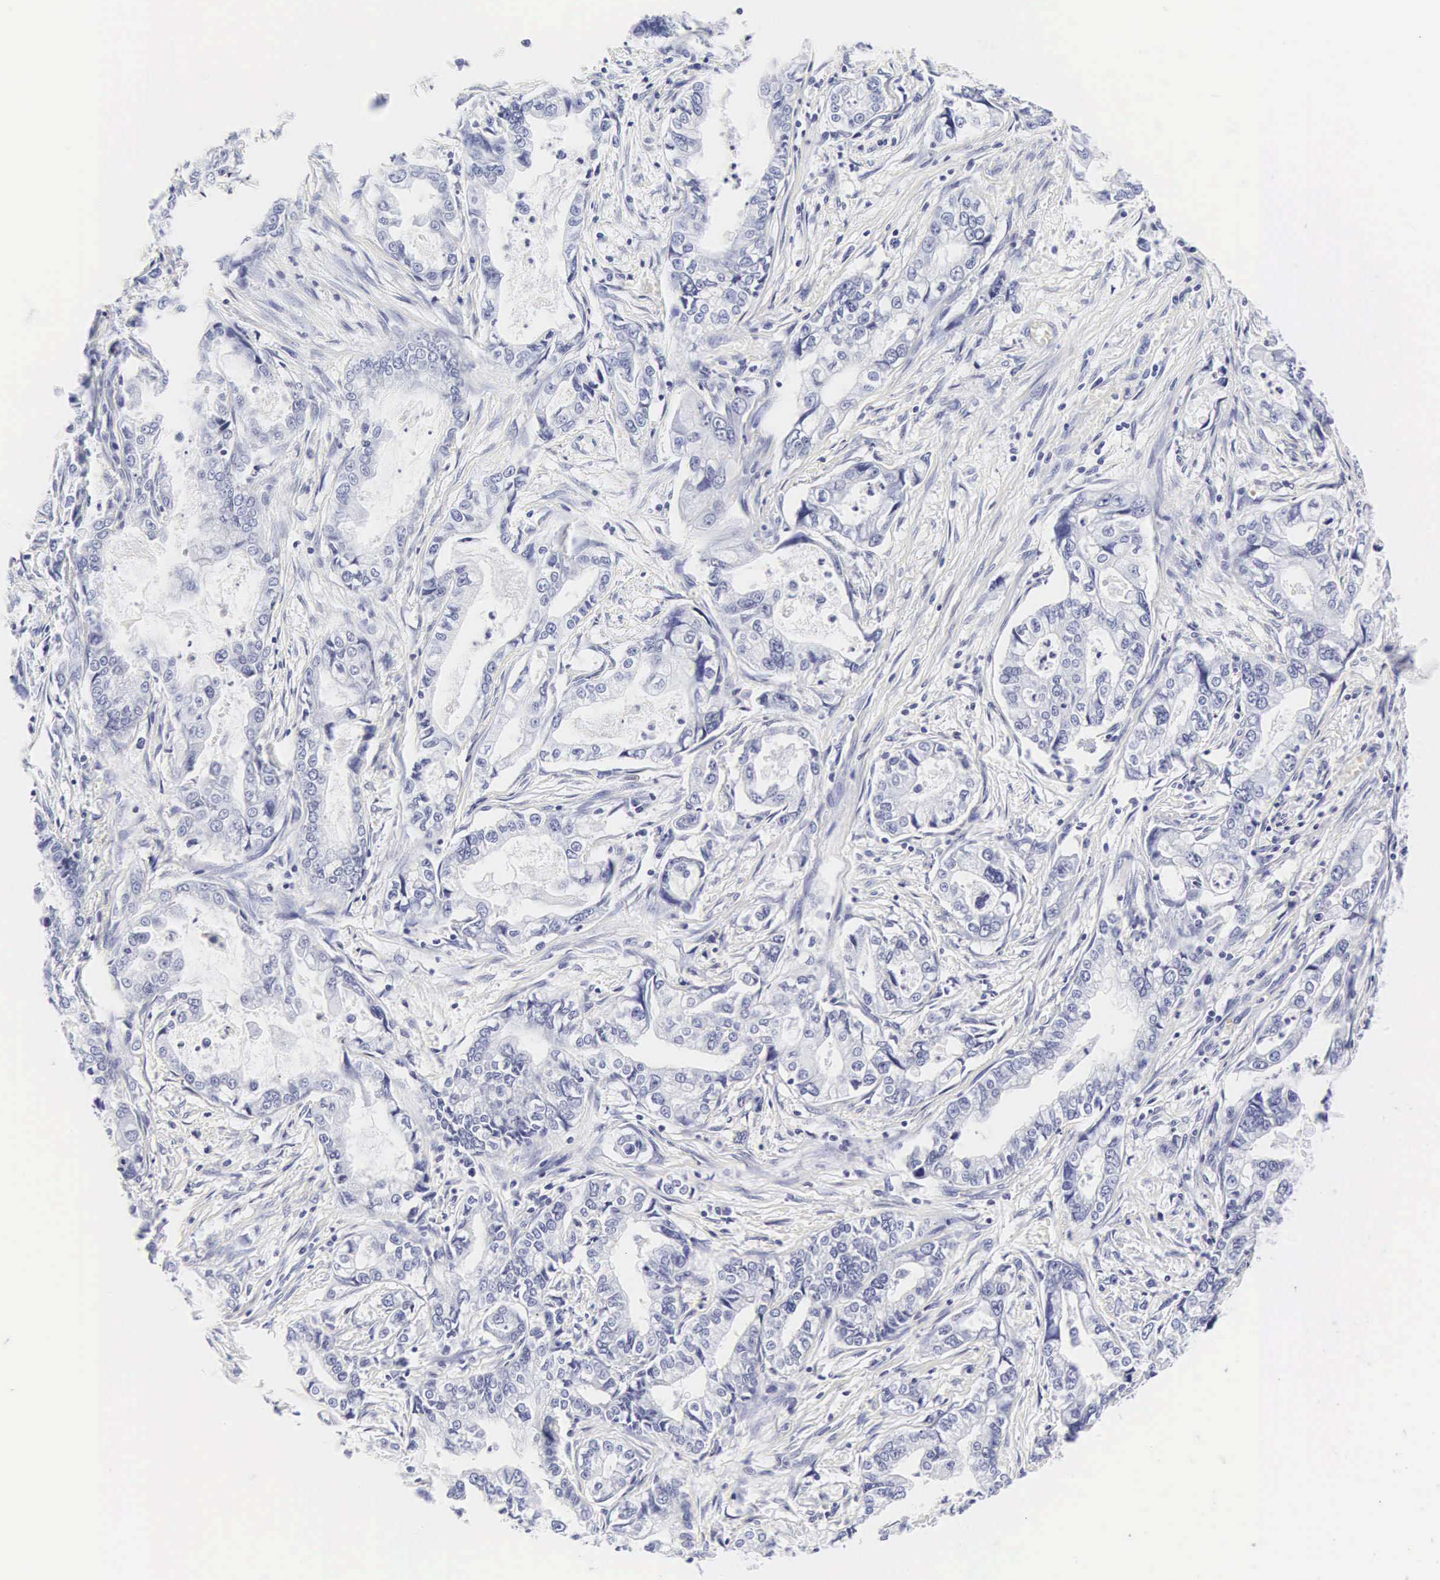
{"staining": {"intensity": "negative", "quantity": "none", "location": "none"}, "tissue": "stomach cancer", "cell_type": "Tumor cells", "image_type": "cancer", "snomed": [{"axis": "morphology", "description": "Adenocarcinoma, NOS"}, {"axis": "topography", "description": "Pancreas"}, {"axis": "topography", "description": "Stomach, upper"}], "caption": "This is an immunohistochemistry photomicrograph of human stomach cancer (adenocarcinoma). There is no positivity in tumor cells.", "gene": "INS", "patient": {"sex": "male", "age": 77}}